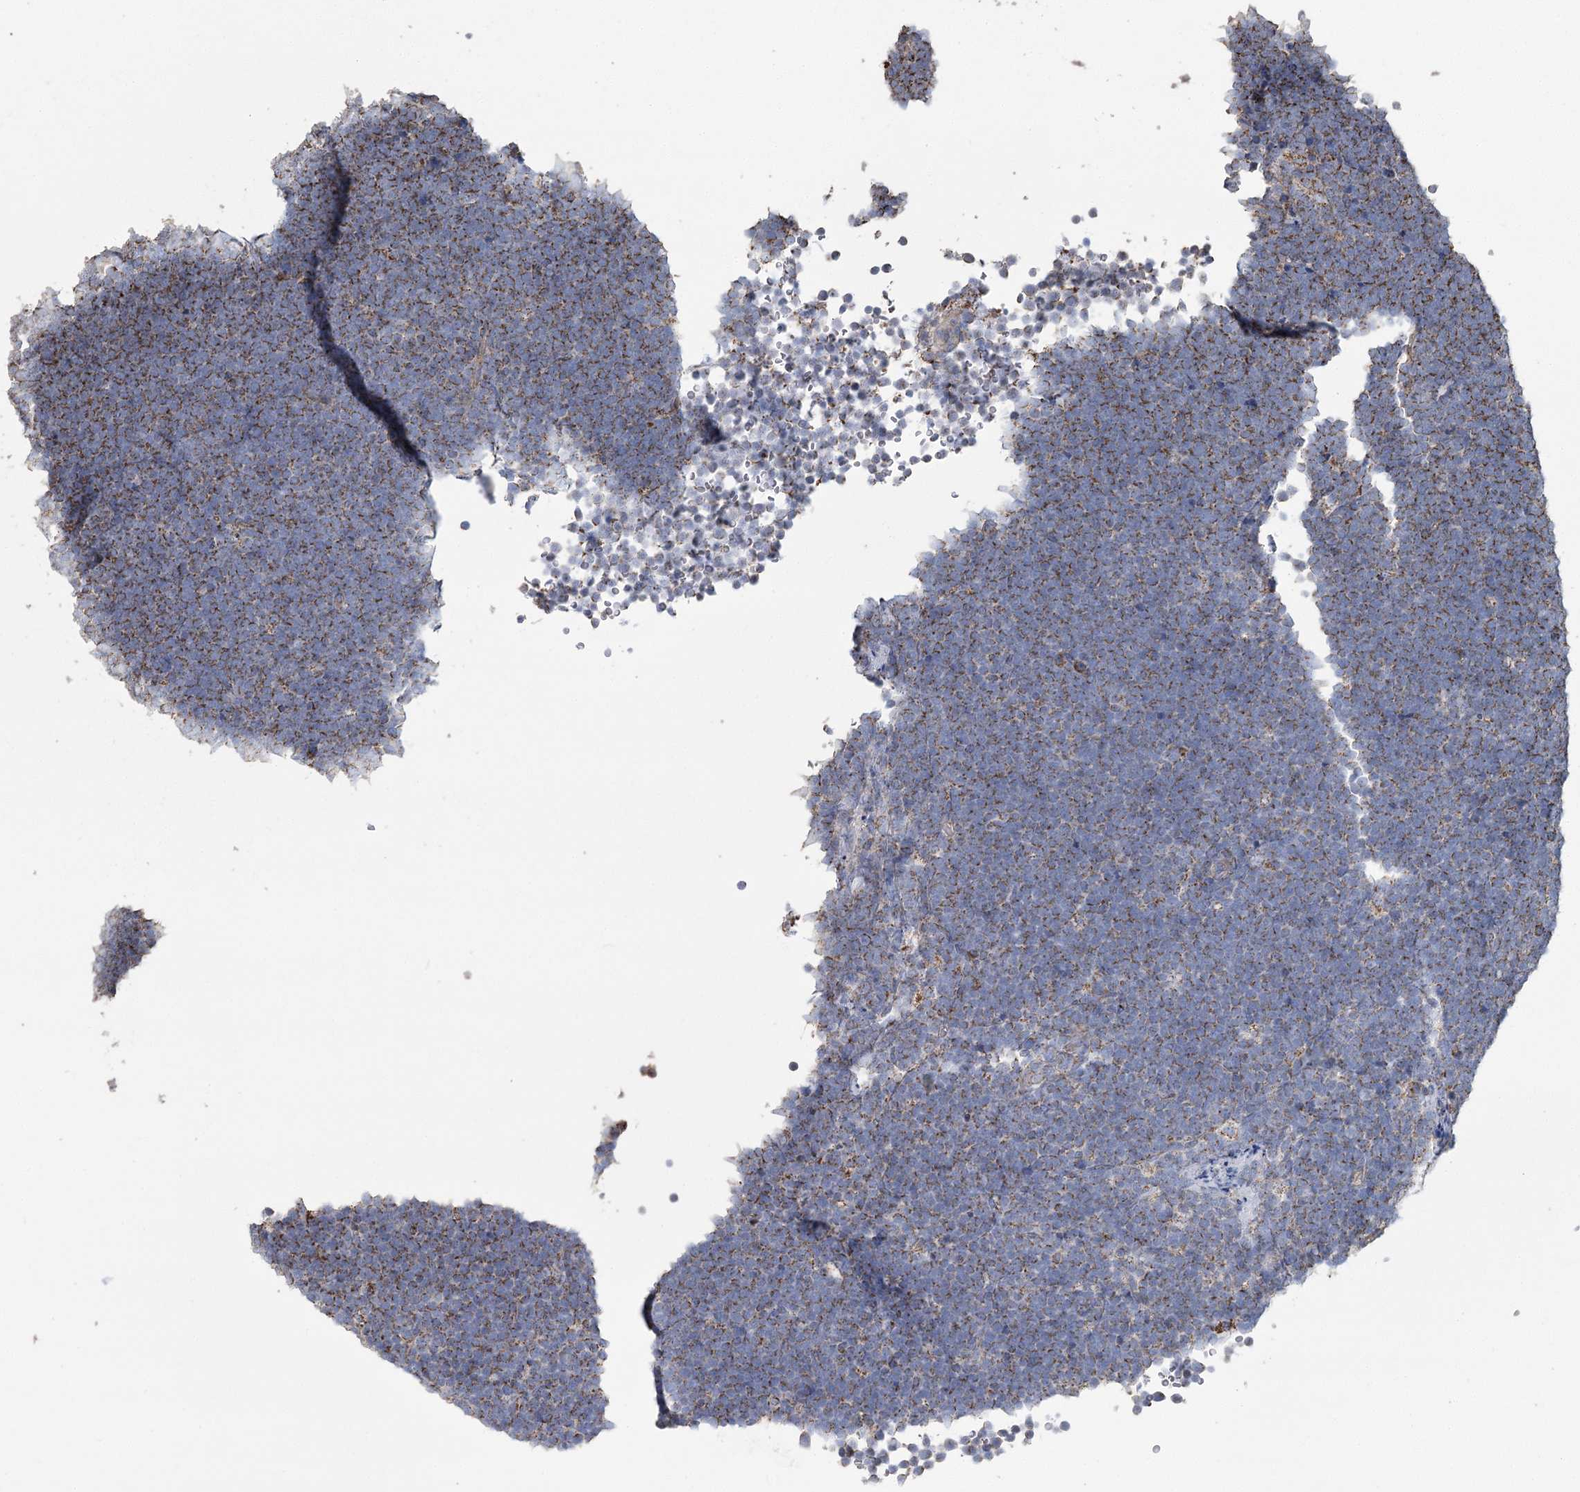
{"staining": {"intensity": "strong", "quantity": "25%-75%", "location": "cytoplasmic/membranous"}, "tissue": "lymphoma", "cell_type": "Tumor cells", "image_type": "cancer", "snomed": [{"axis": "morphology", "description": "Malignant lymphoma, non-Hodgkin's type, High grade"}, {"axis": "topography", "description": "Lymph node"}], "caption": "Protein expression analysis of human lymphoma reveals strong cytoplasmic/membranous positivity in approximately 25%-75% of tumor cells.", "gene": "RANBP3L", "patient": {"sex": "male", "age": 13}}